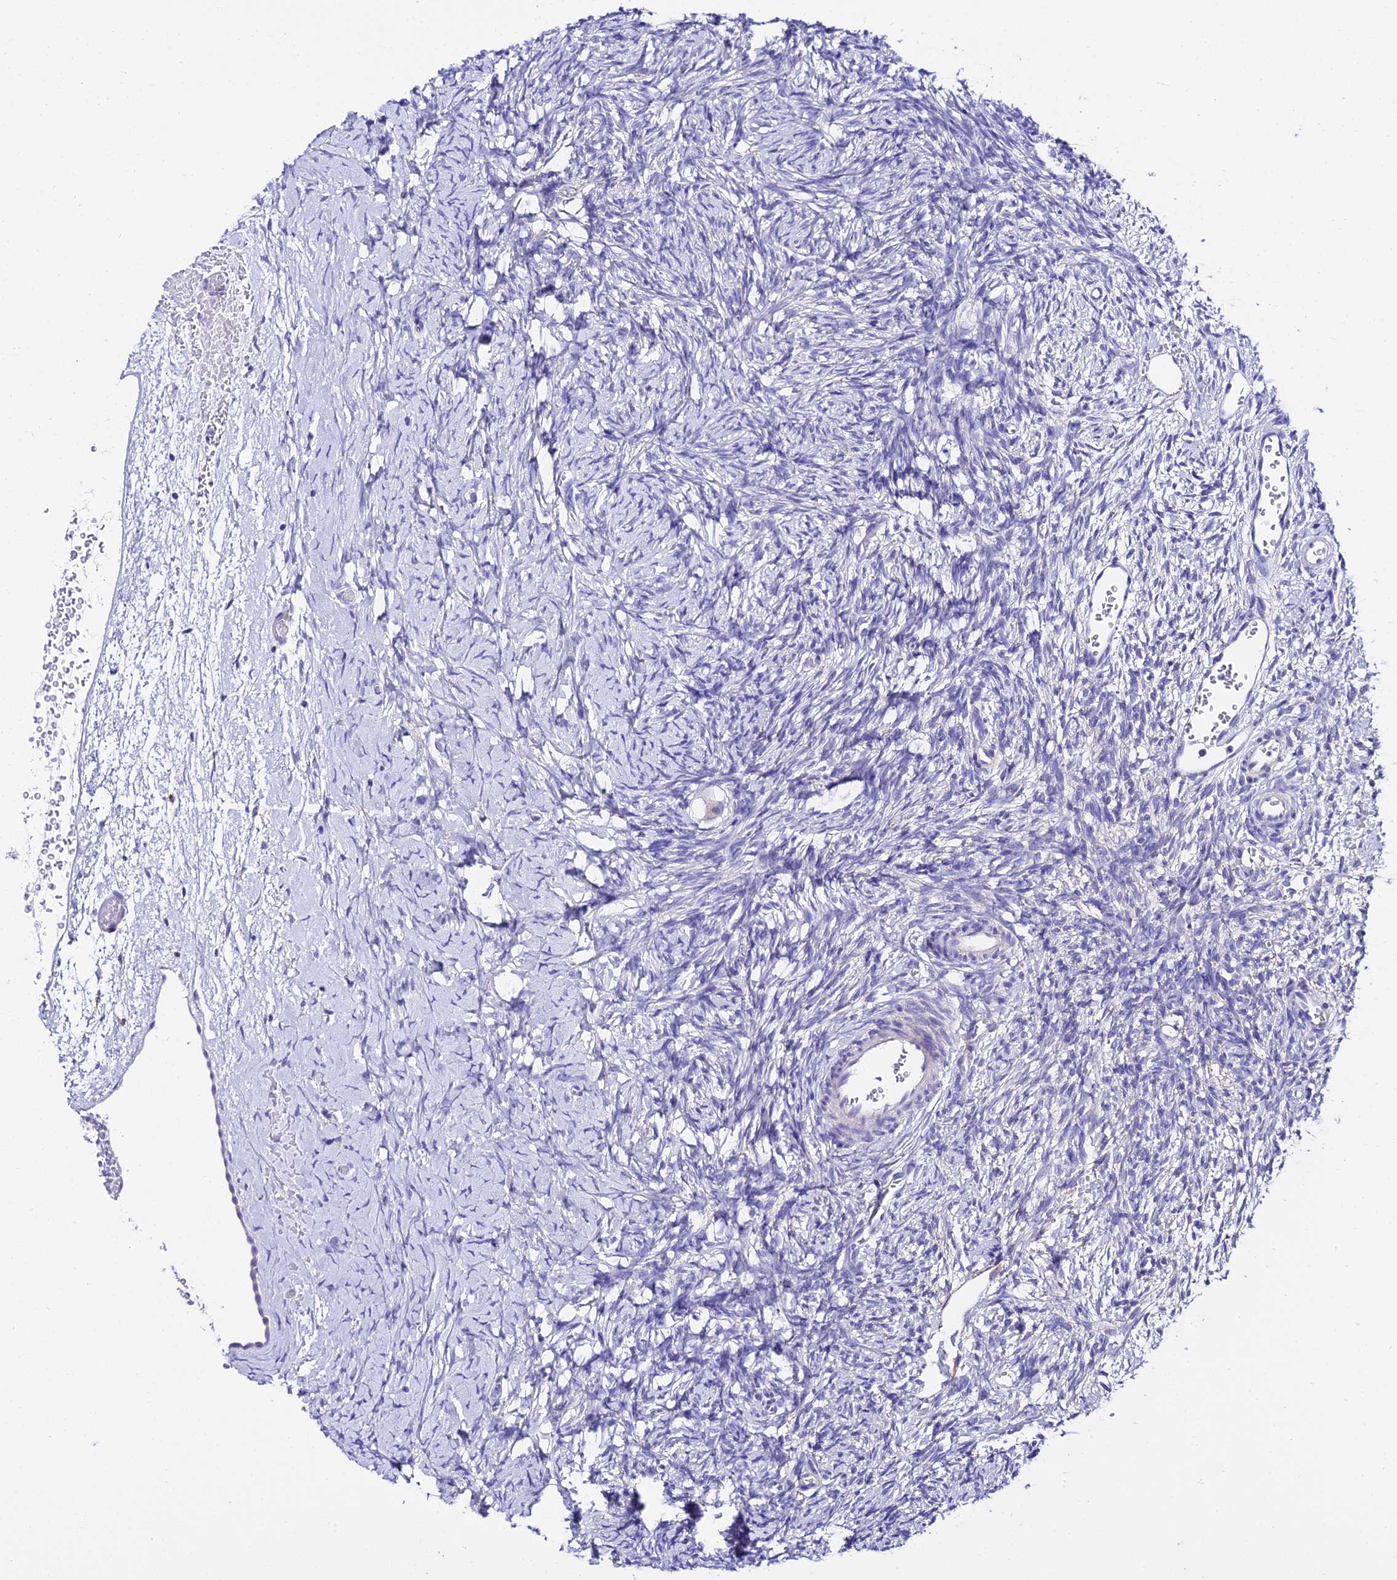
{"staining": {"intensity": "negative", "quantity": "none", "location": "none"}, "tissue": "ovary", "cell_type": "Follicle cells", "image_type": "normal", "snomed": [{"axis": "morphology", "description": "Normal tissue, NOS"}, {"axis": "topography", "description": "Ovary"}], "caption": "Follicle cells show no significant protein staining in normal ovary. (DAB (3,3'-diaminobenzidine) IHC with hematoxylin counter stain).", "gene": "TMEM117", "patient": {"sex": "female", "age": 39}}